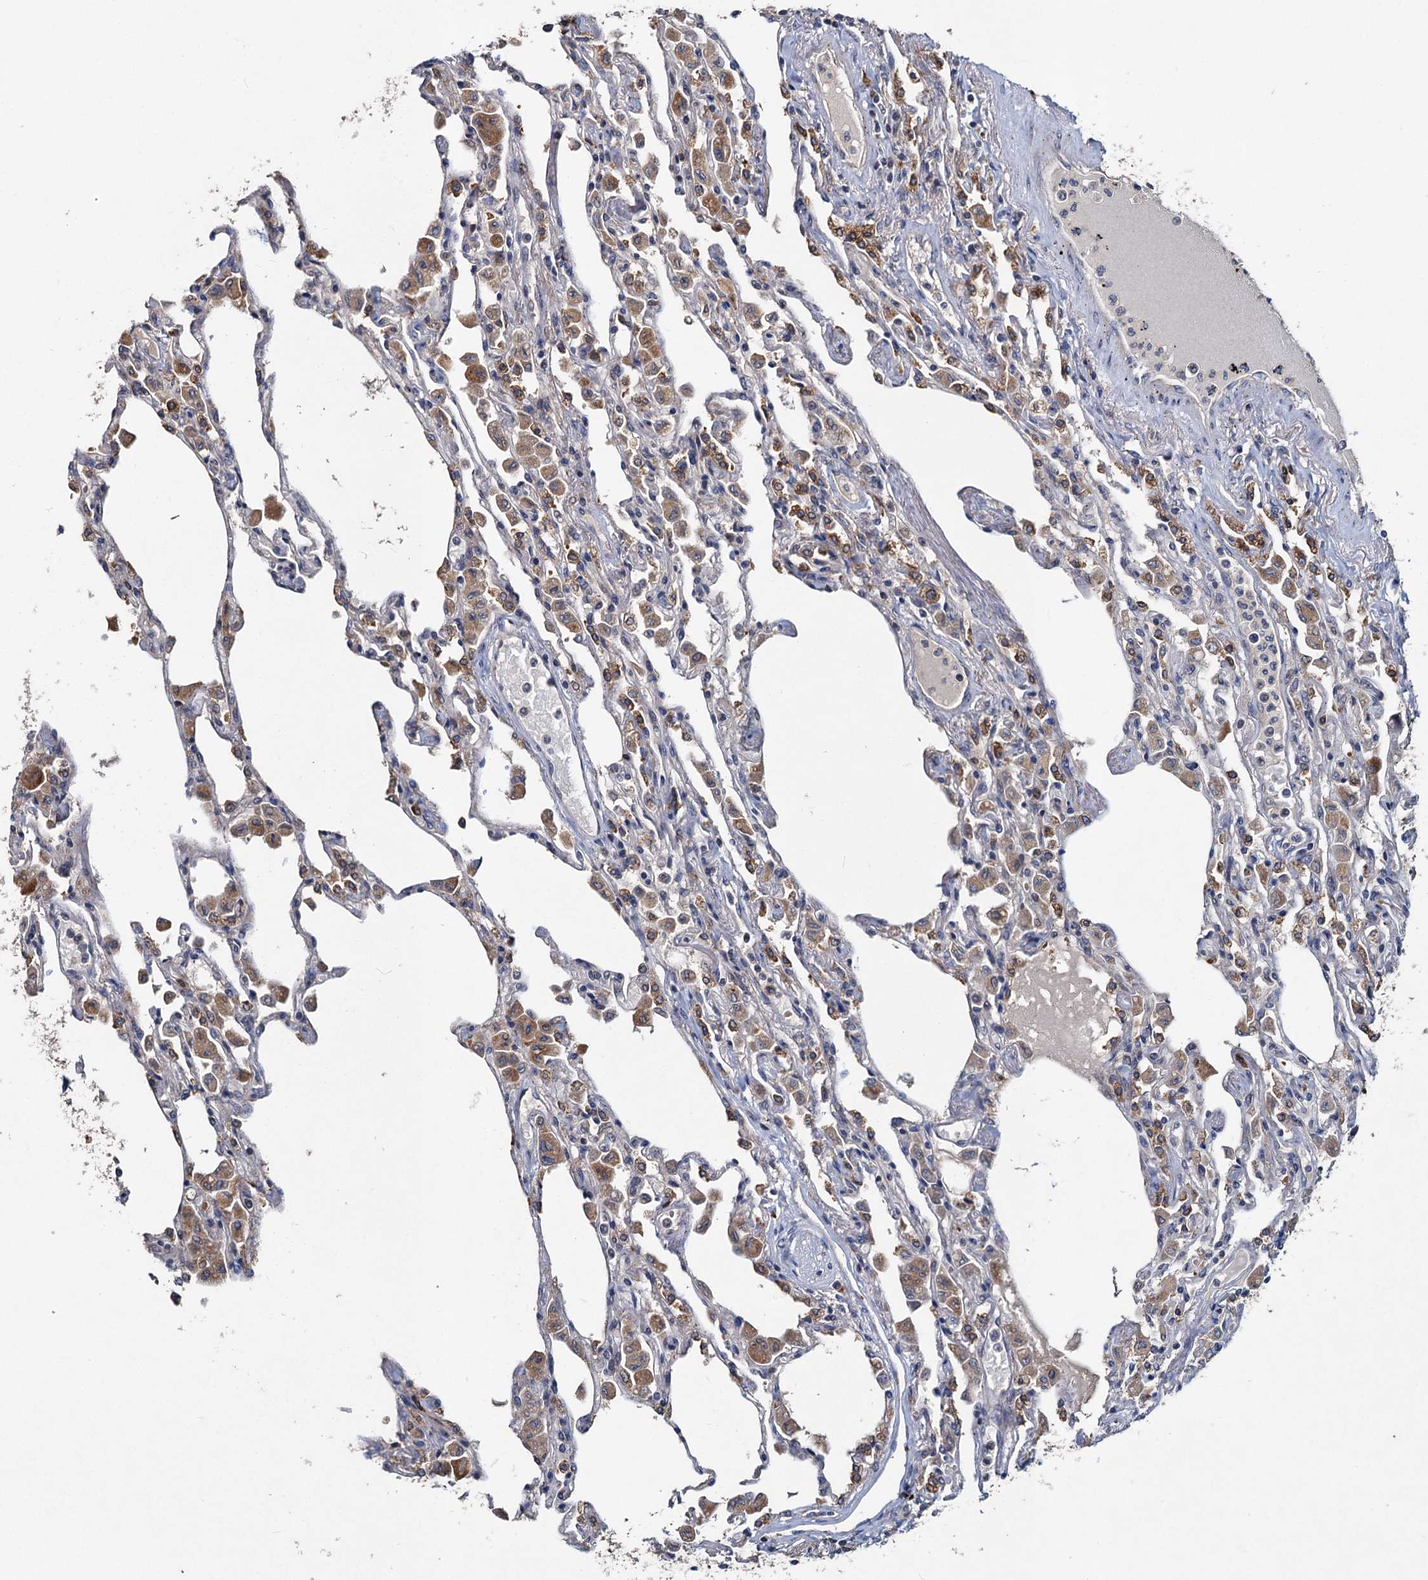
{"staining": {"intensity": "moderate", "quantity": "<25%", "location": "cytoplasmic/membranous"}, "tissue": "lung", "cell_type": "Alveolar cells", "image_type": "normal", "snomed": [{"axis": "morphology", "description": "Normal tissue, NOS"}, {"axis": "topography", "description": "Bronchus"}, {"axis": "topography", "description": "Lung"}], "caption": "A low amount of moderate cytoplasmic/membranous expression is seen in approximately <25% of alveolar cells in unremarkable lung.", "gene": "OTUB1", "patient": {"sex": "female", "age": 49}}